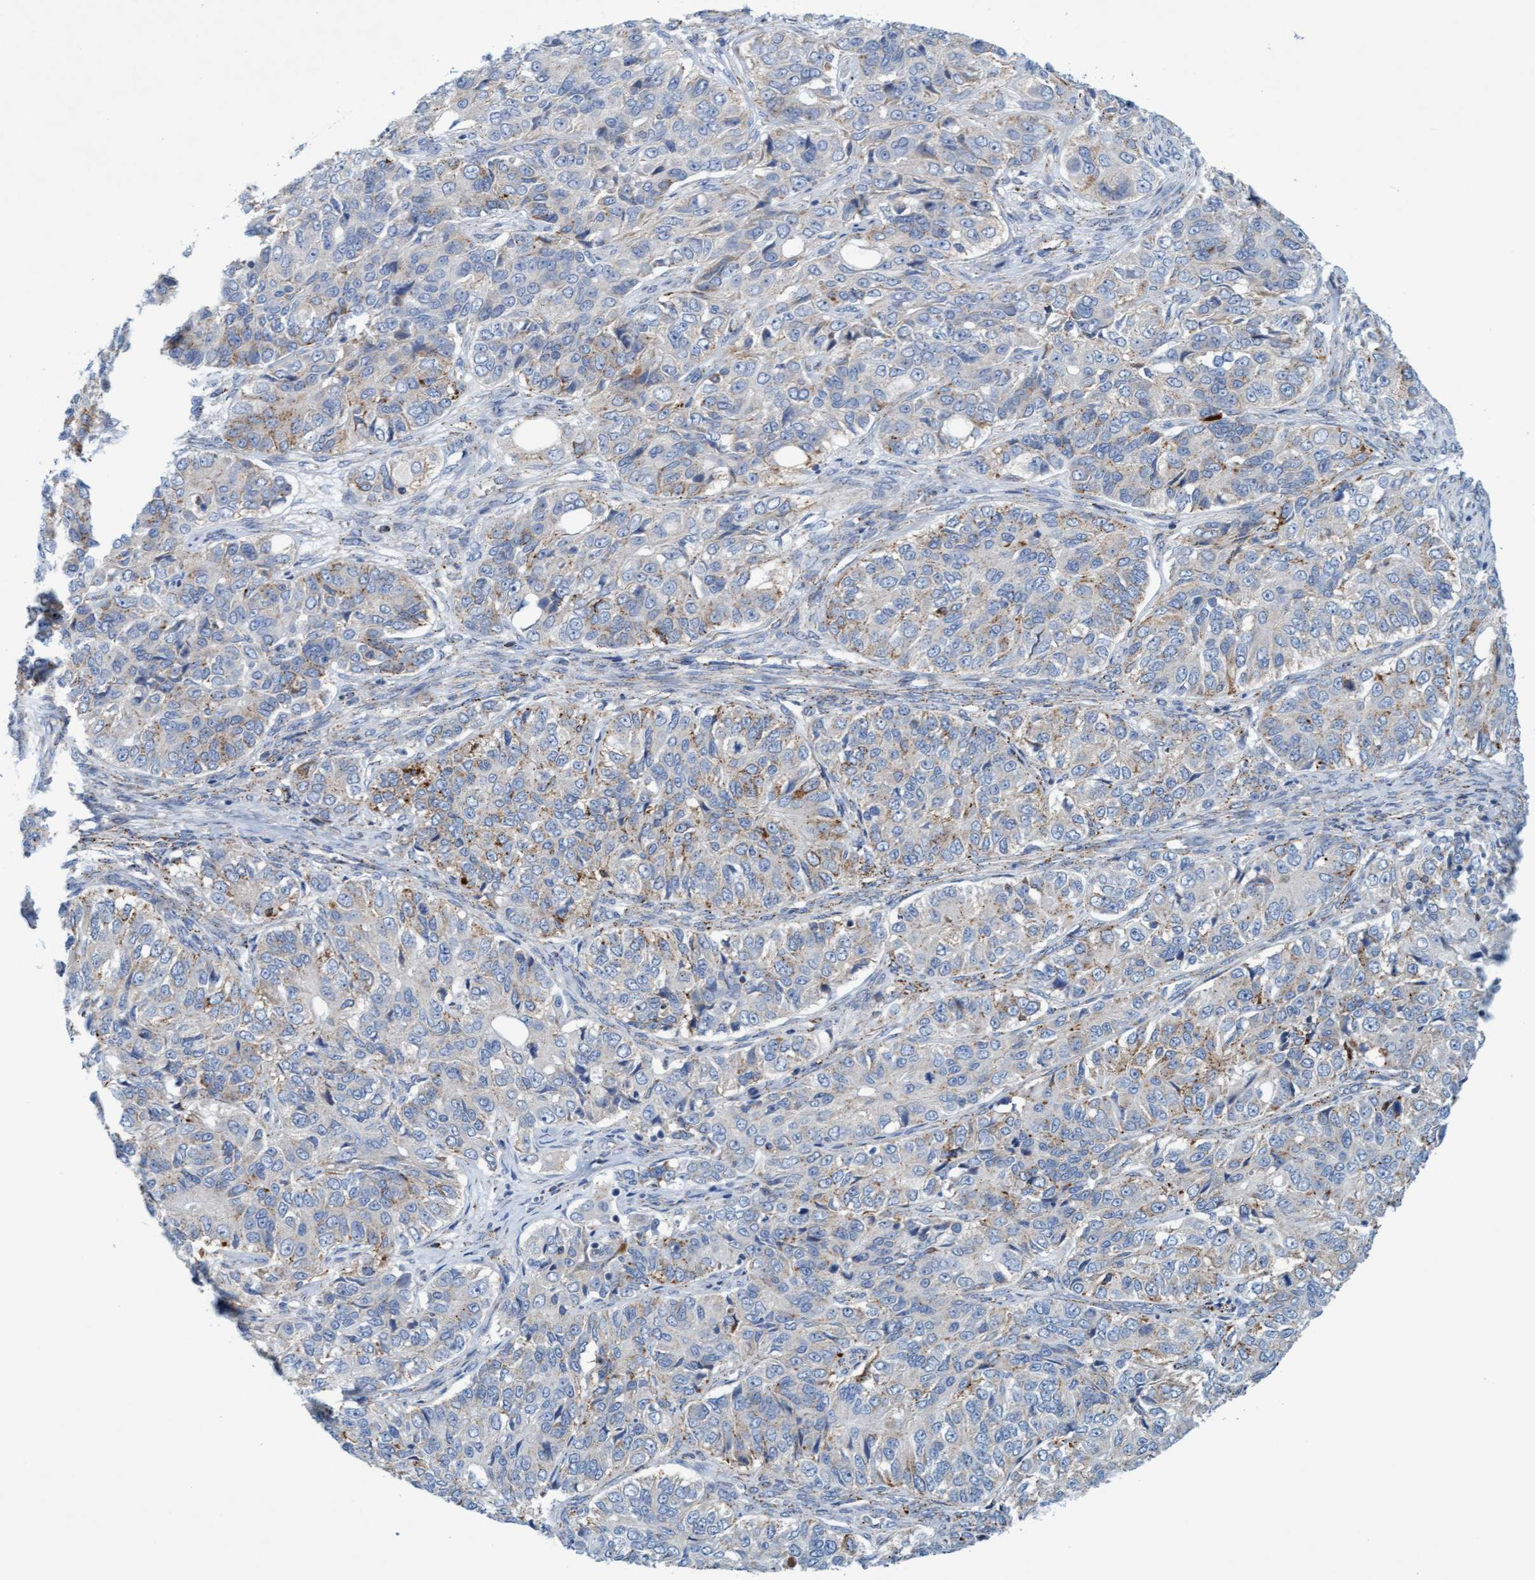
{"staining": {"intensity": "moderate", "quantity": "<25%", "location": "cytoplasmic/membranous"}, "tissue": "ovarian cancer", "cell_type": "Tumor cells", "image_type": "cancer", "snomed": [{"axis": "morphology", "description": "Carcinoma, endometroid"}, {"axis": "topography", "description": "Ovary"}], "caption": "Immunohistochemical staining of human endometroid carcinoma (ovarian) demonstrates low levels of moderate cytoplasmic/membranous expression in approximately <25% of tumor cells.", "gene": "SGSH", "patient": {"sex": "female", "age": 51}}